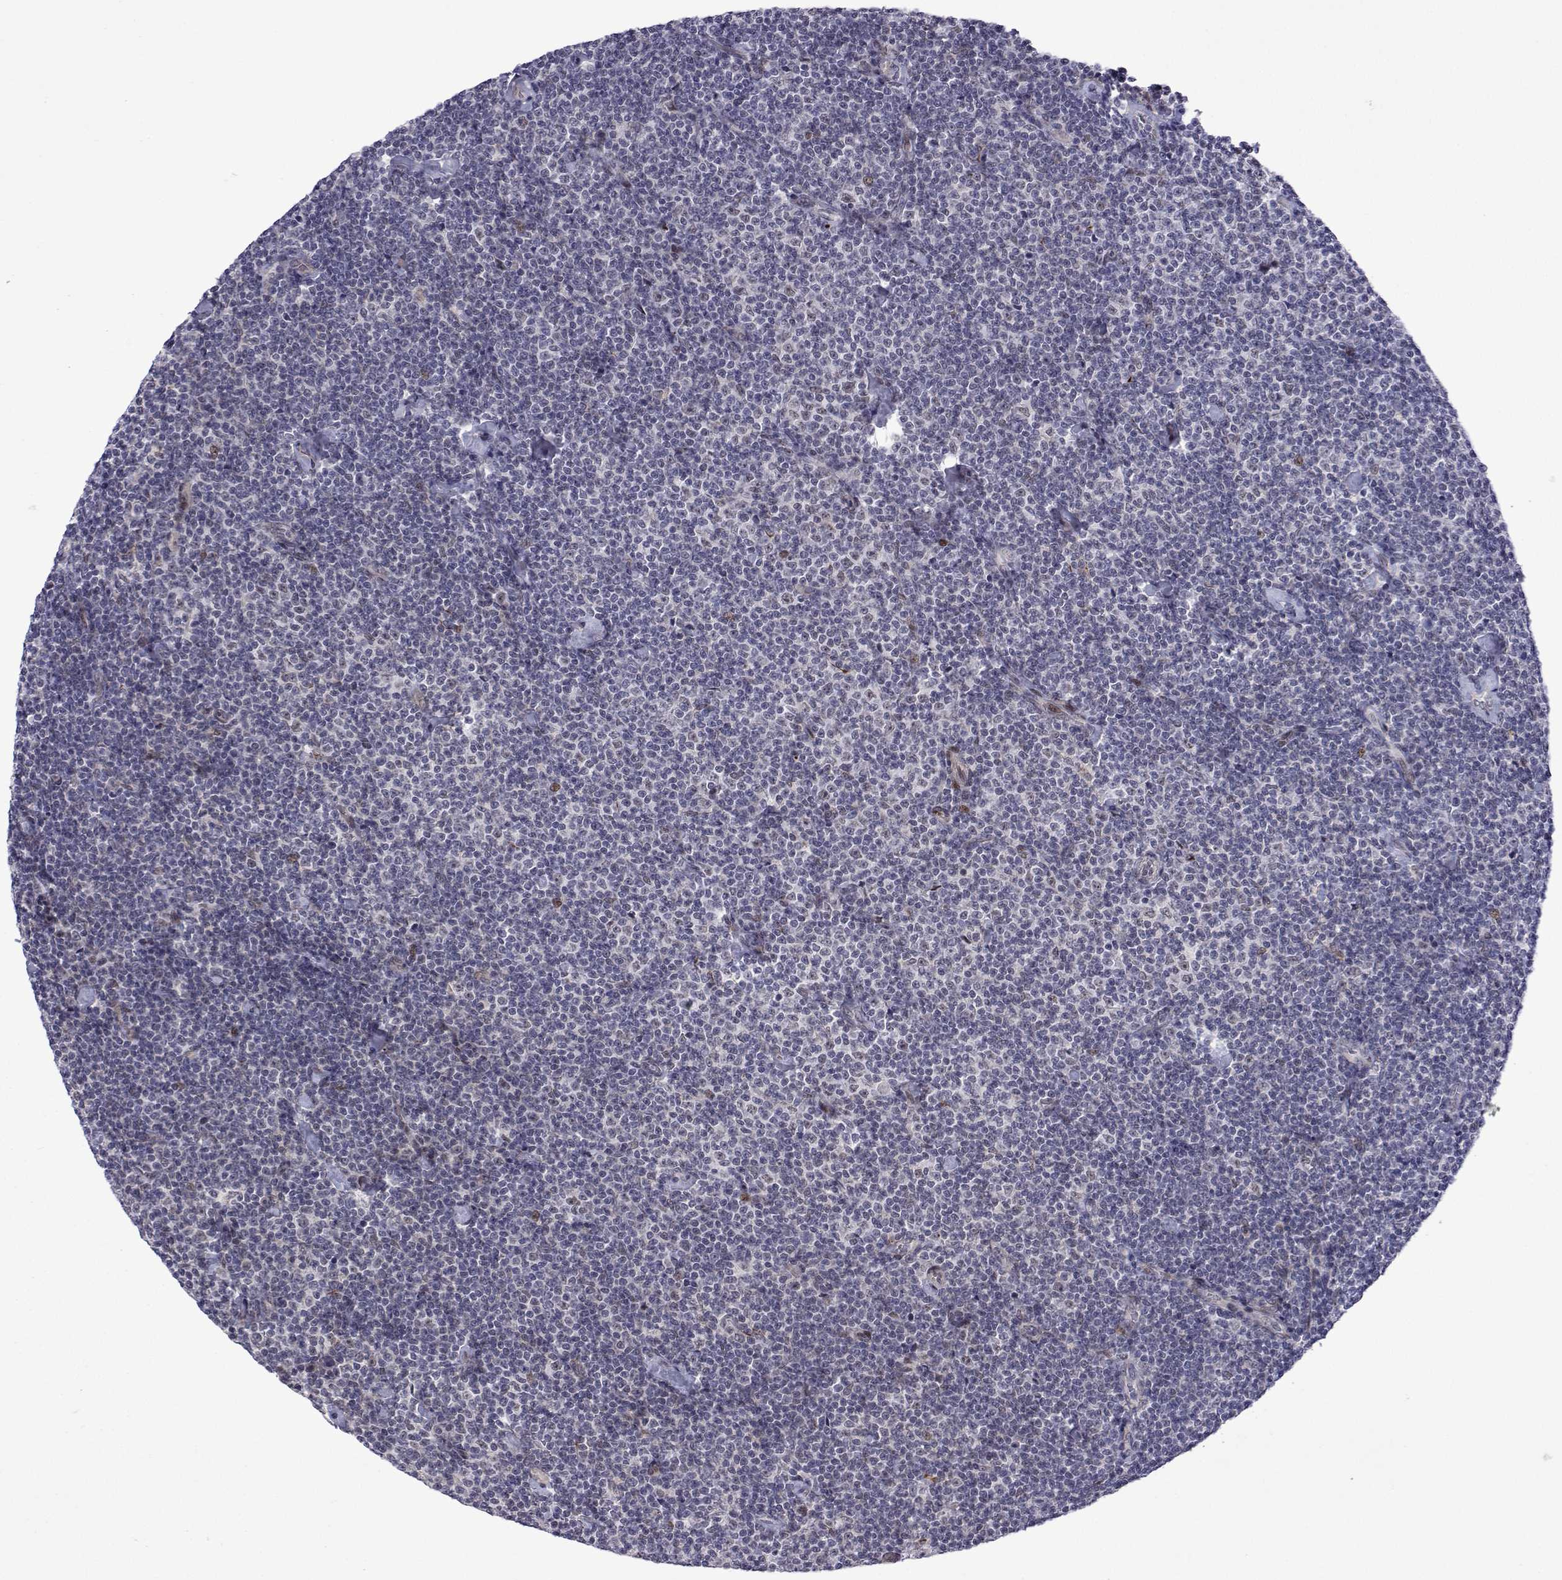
{"staining": {"intensity": "negative", "quantity": "none", "location": "none"}, "tissue": "lymphoma", "cell_type": "Tumor cells", "image_type": "cancer", "snomed": [{"axis": "morphology", "description": "Malignant lymphoma, non-Hodgkin's type, Low grade"}, {"axis": "topography", "description": "Lymph node"}], "caption": "Tumor cells show no significant protein staining in lymphoma.", "gene": "EFCAB3", "patient": {"sex": "male", "age": 81}}